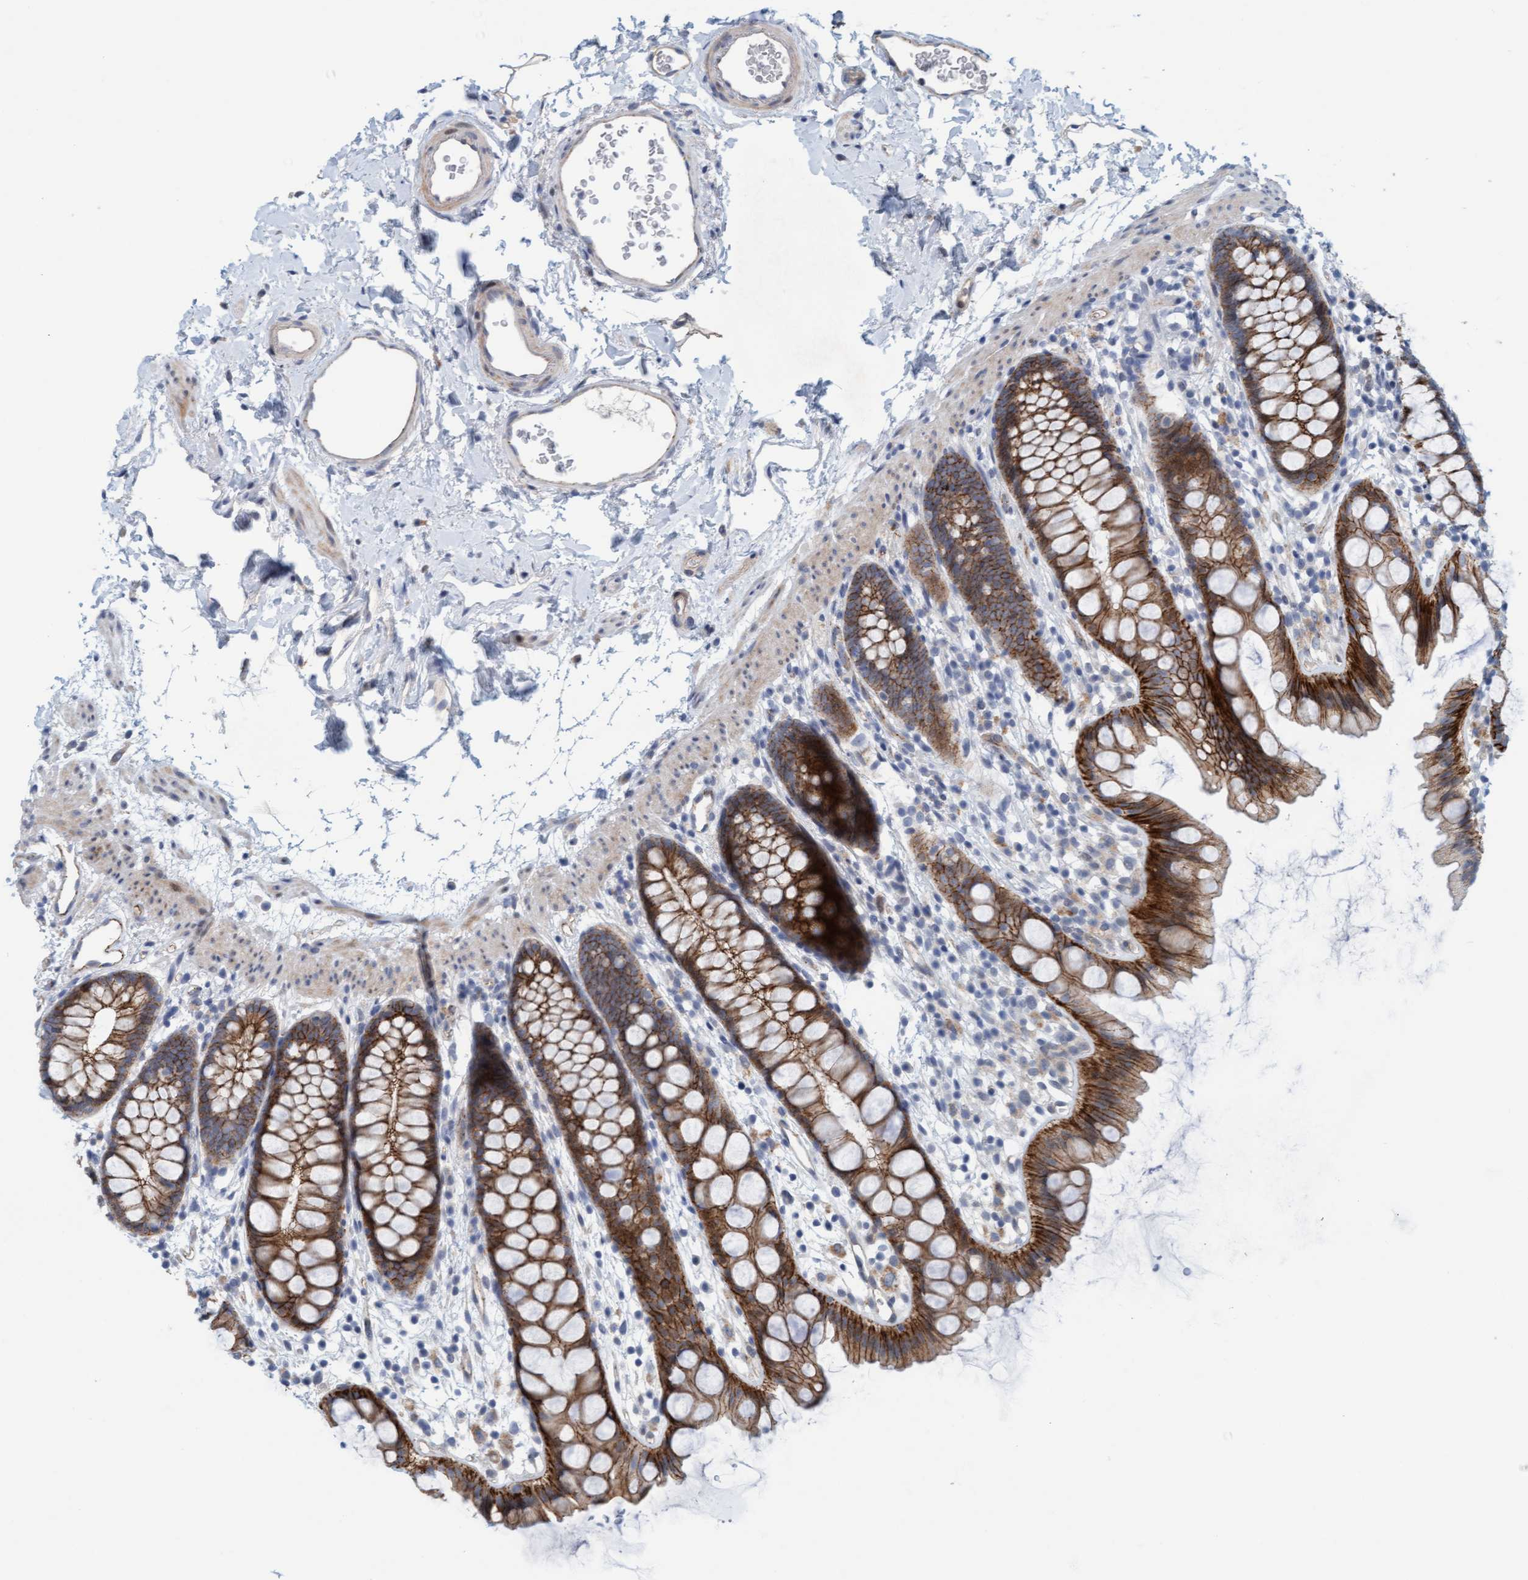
{"staining": {"intensity": "moderate", "quantity": ">75%", "location": "cytoplasmic/membranous"}, "tissue": "rectum", "cell_type": "Glandular cells", "image_type": "normal", "snomed": [{"axis": "morphology", "description": "Normal tissue, NOS"}, {"axis": "topography", "description": "Rectum"}], "caption": "Immunohistochemical staining of benign human rectum demonstrates >75% levels of moderate cytoplasmic/membranous protein staining in approximately >75% of glandular cells. Nuclei are stained in blue.", "gene": "KRBA2", "patient": {"sex": "female", "age": 65}}